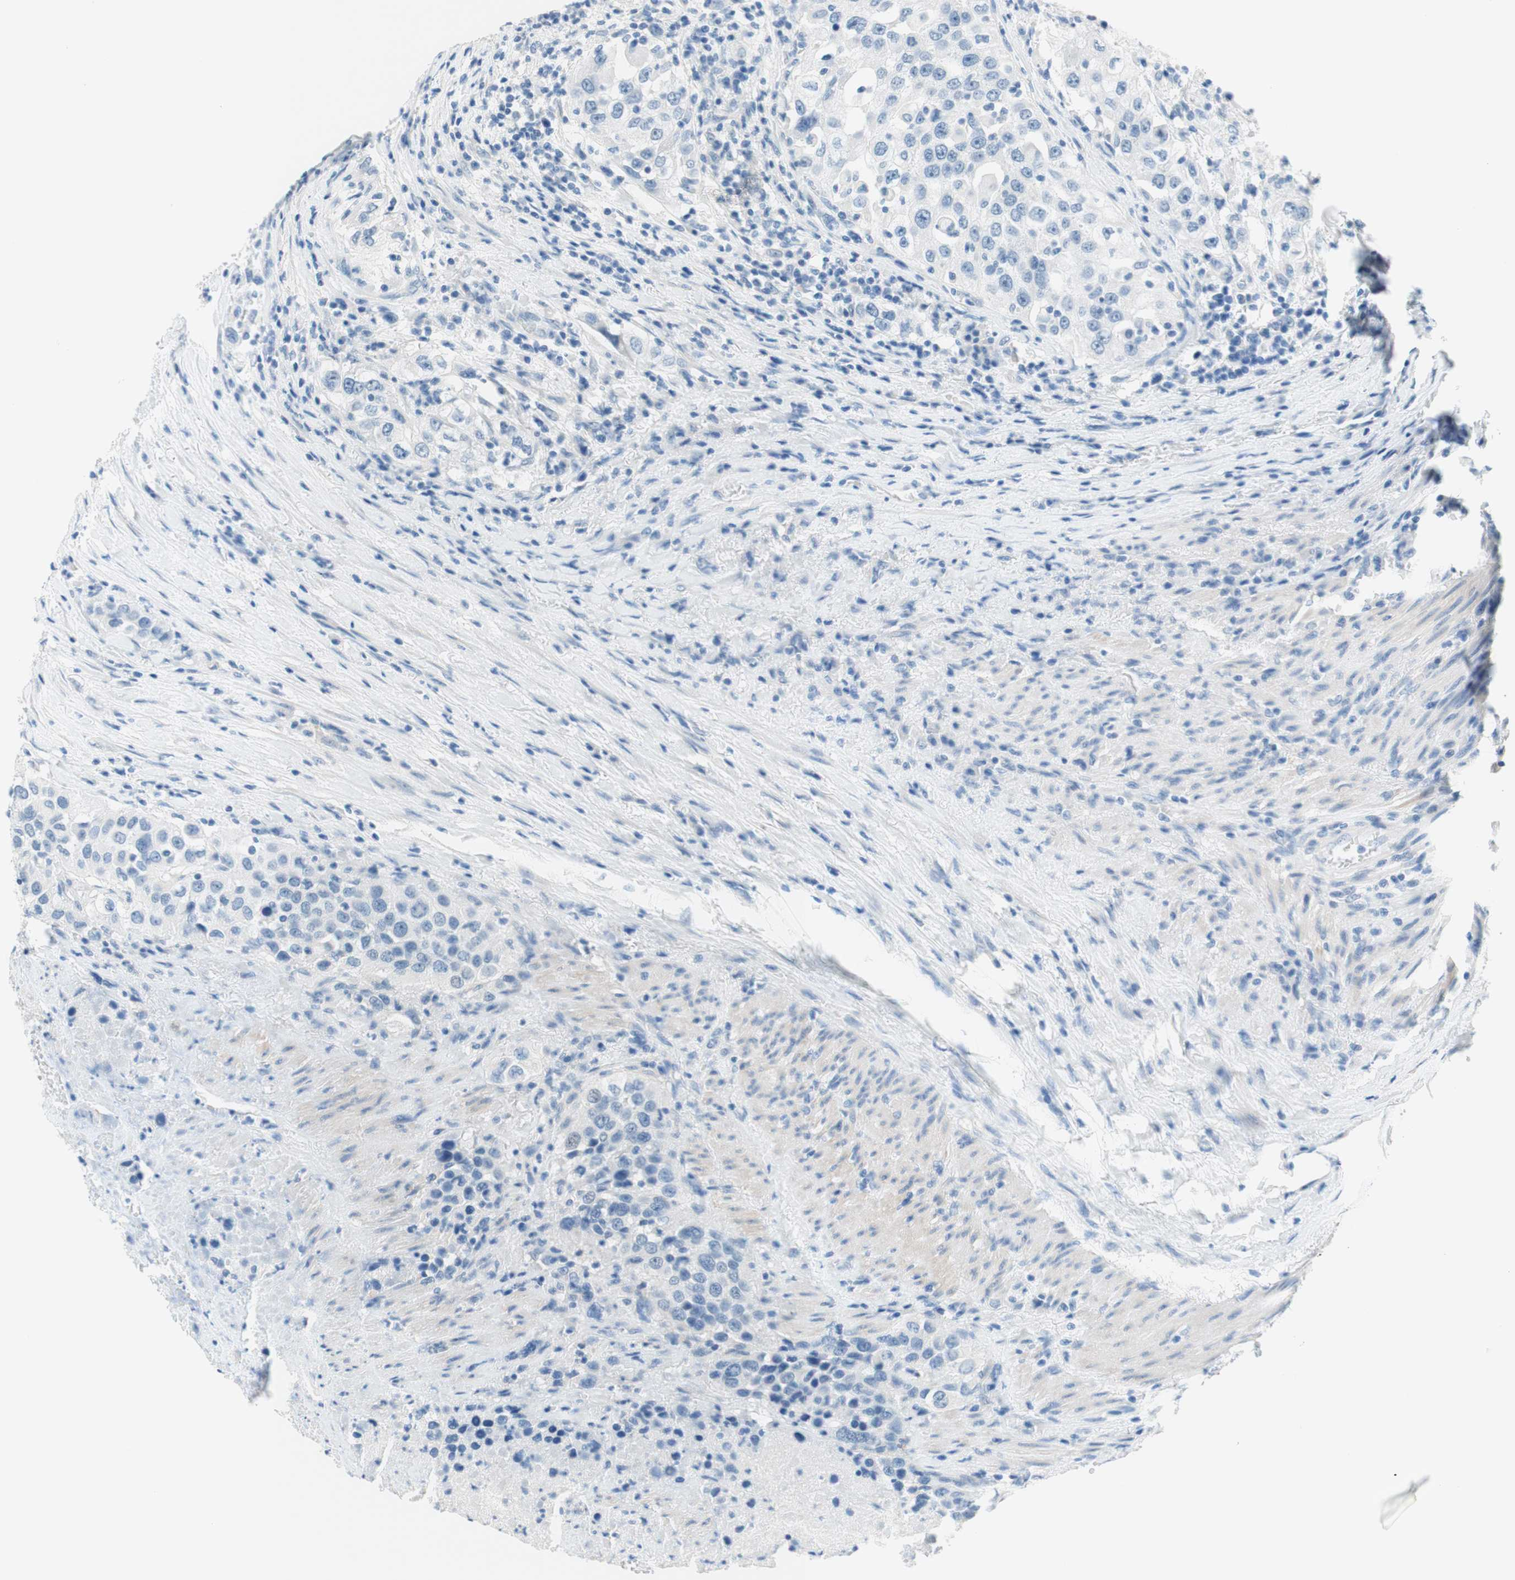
{"staining": {"intensity": "negative", "quantity": "none", "location": "none"}, "tissue": "urothelial cancer", "cell_type": "Tumor cells", "image_type": "cancer", "snomed": [{"axis": "morphology", "description": "Urothelial carcinoma, High grade"}, {"axis": "topography", "description": "Urinary bladder"}], "caption": "This is an immunohistochemistry micrograph of human high-grade urothelial carcinoma. There is no expression in tumor cells.", "gene": "PASD1", "patient": {"sex": "female", "age": 80}}